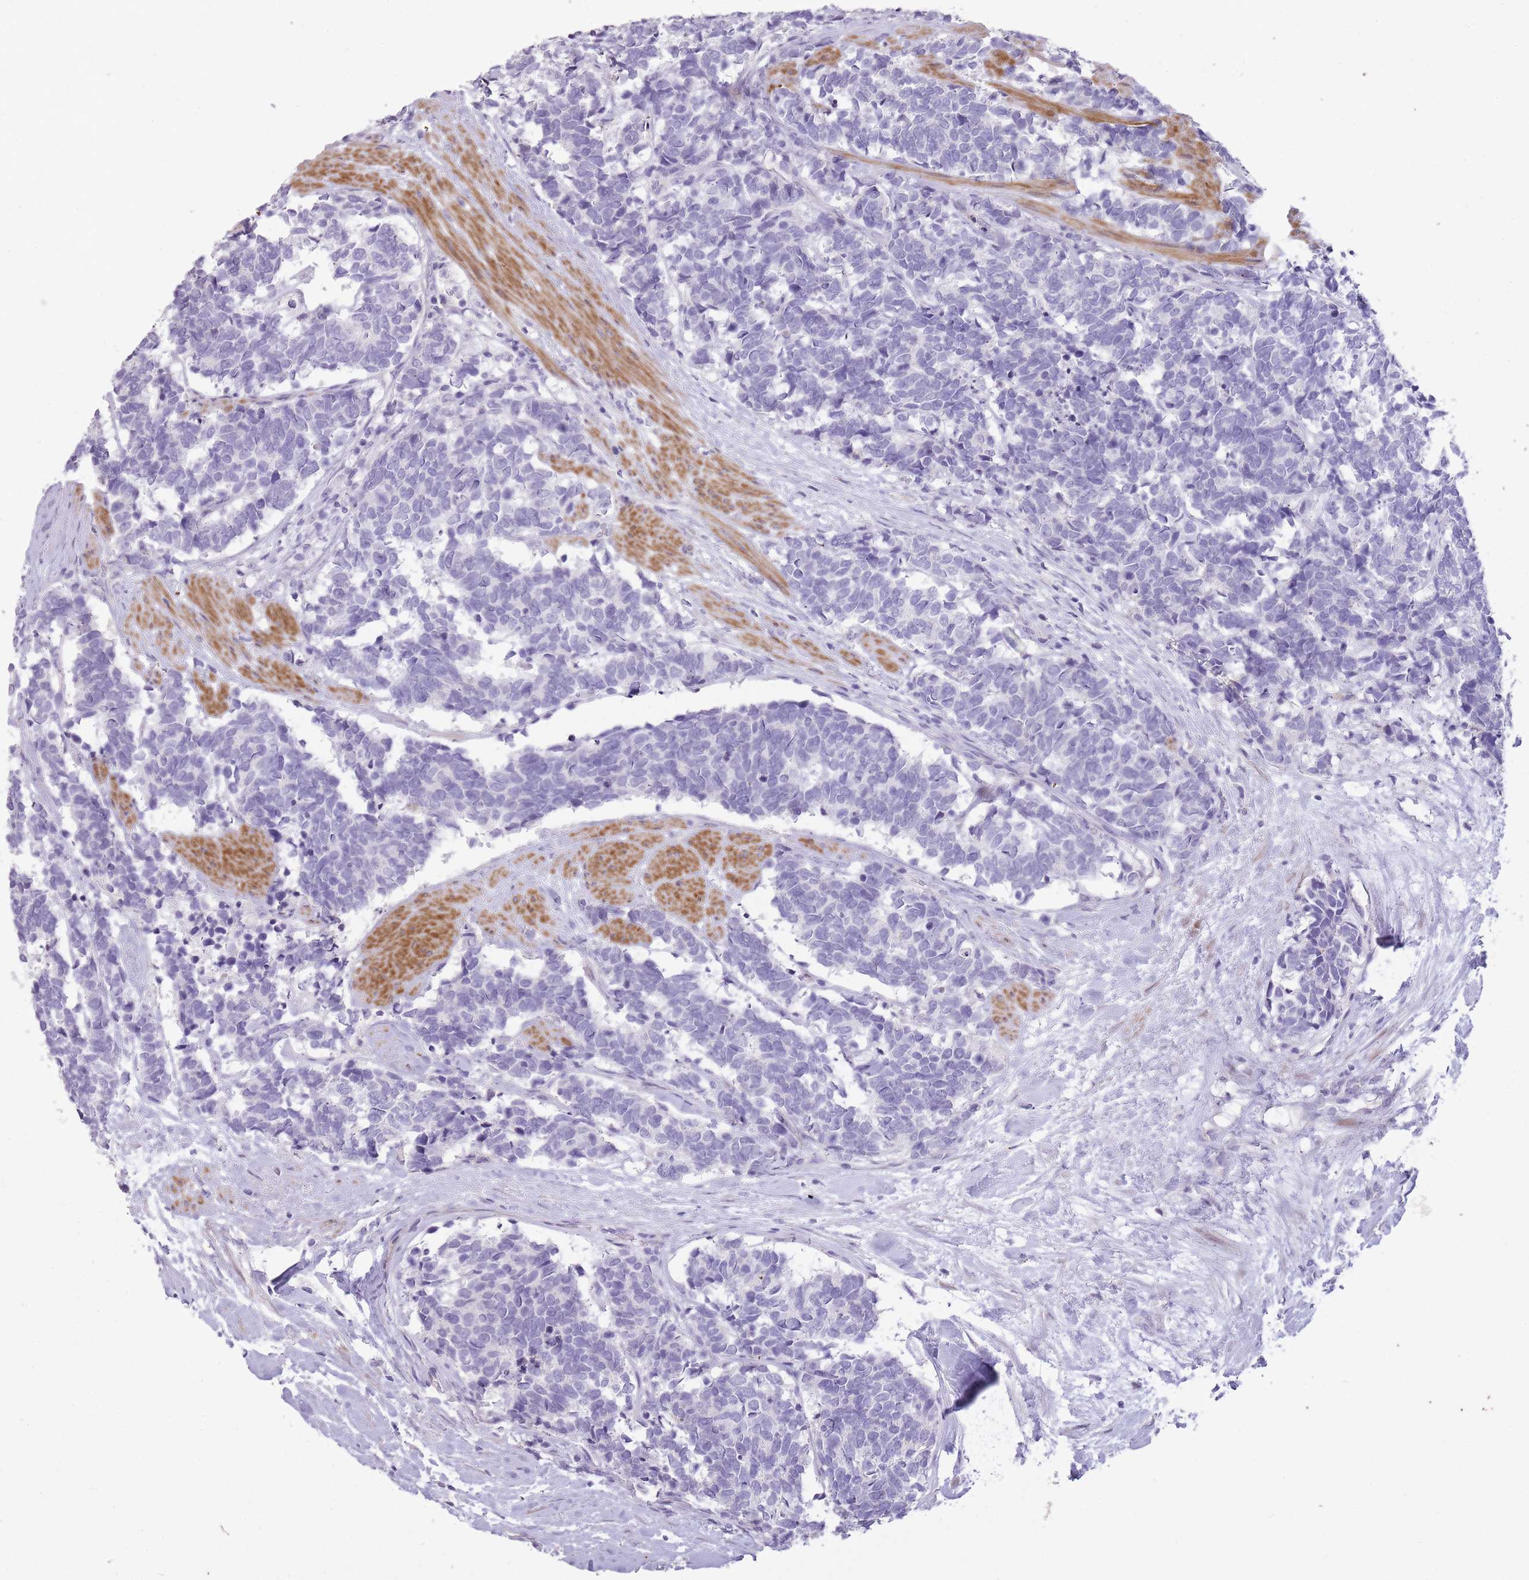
{"staining": {"intensity": "negative", "quantity": "none", "location": "none"}, "tissue": "carcinoid", "cell_type": "Tumor cells", "image_type": "cancer", "snomed": [{"axis": "morphology", "description": "Carcinoma, NOS"}, {"axis": "morphology", "description": "Carcinoid, malignant, NOS"}, {"axis": "topography", "description": "Prostate"}], "caption": "Protein analysis of carcinoma demonstrates no significant expression in tumor cells. Nuclei are stained in blue.", "gene": "CNTNAP3", "patient": {"sex": "male", "age": 57}}